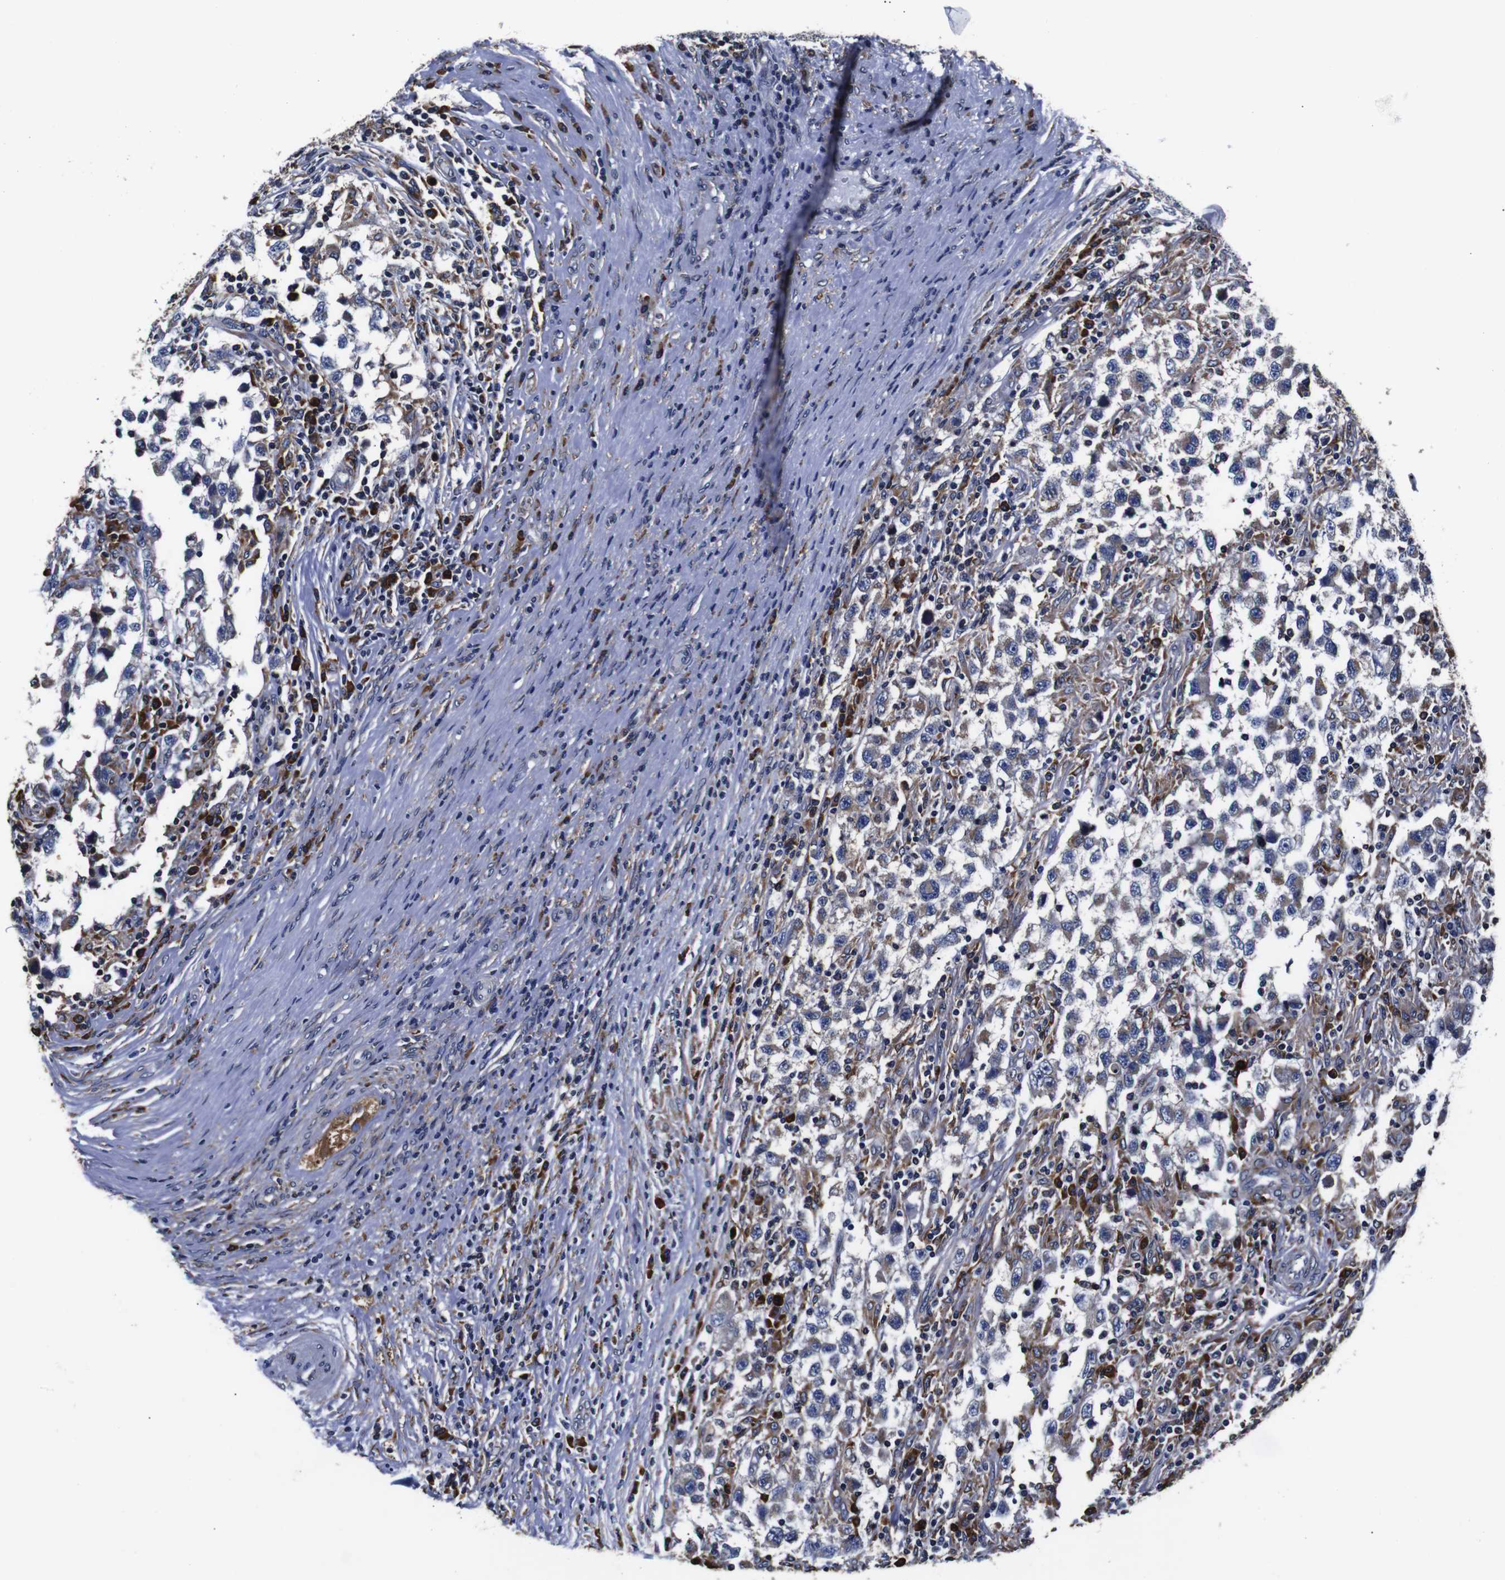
{"staining": {"intensity": "weak", "quantity": "25%-75%", "location": "cytoplasmic/membranous"}, "tissue": "testis cancer", "cell_type": "Tumor cells", "image_type": "cancer", "snomed": [{"axis": "morphology", "description": "Carcinoma, Embryonal, NOS"}, {"axis": "topography", "description": "Testis"}], "caption": "Immunohistochemical staining of human embryonal carcinoma (testis) displays low levels of weak cytoplasmic/membranous protein positivity in approximately 25%-75% of tumor cells.", "gene": "PPIB", "patient": {"sex": "male", "age": 21}}